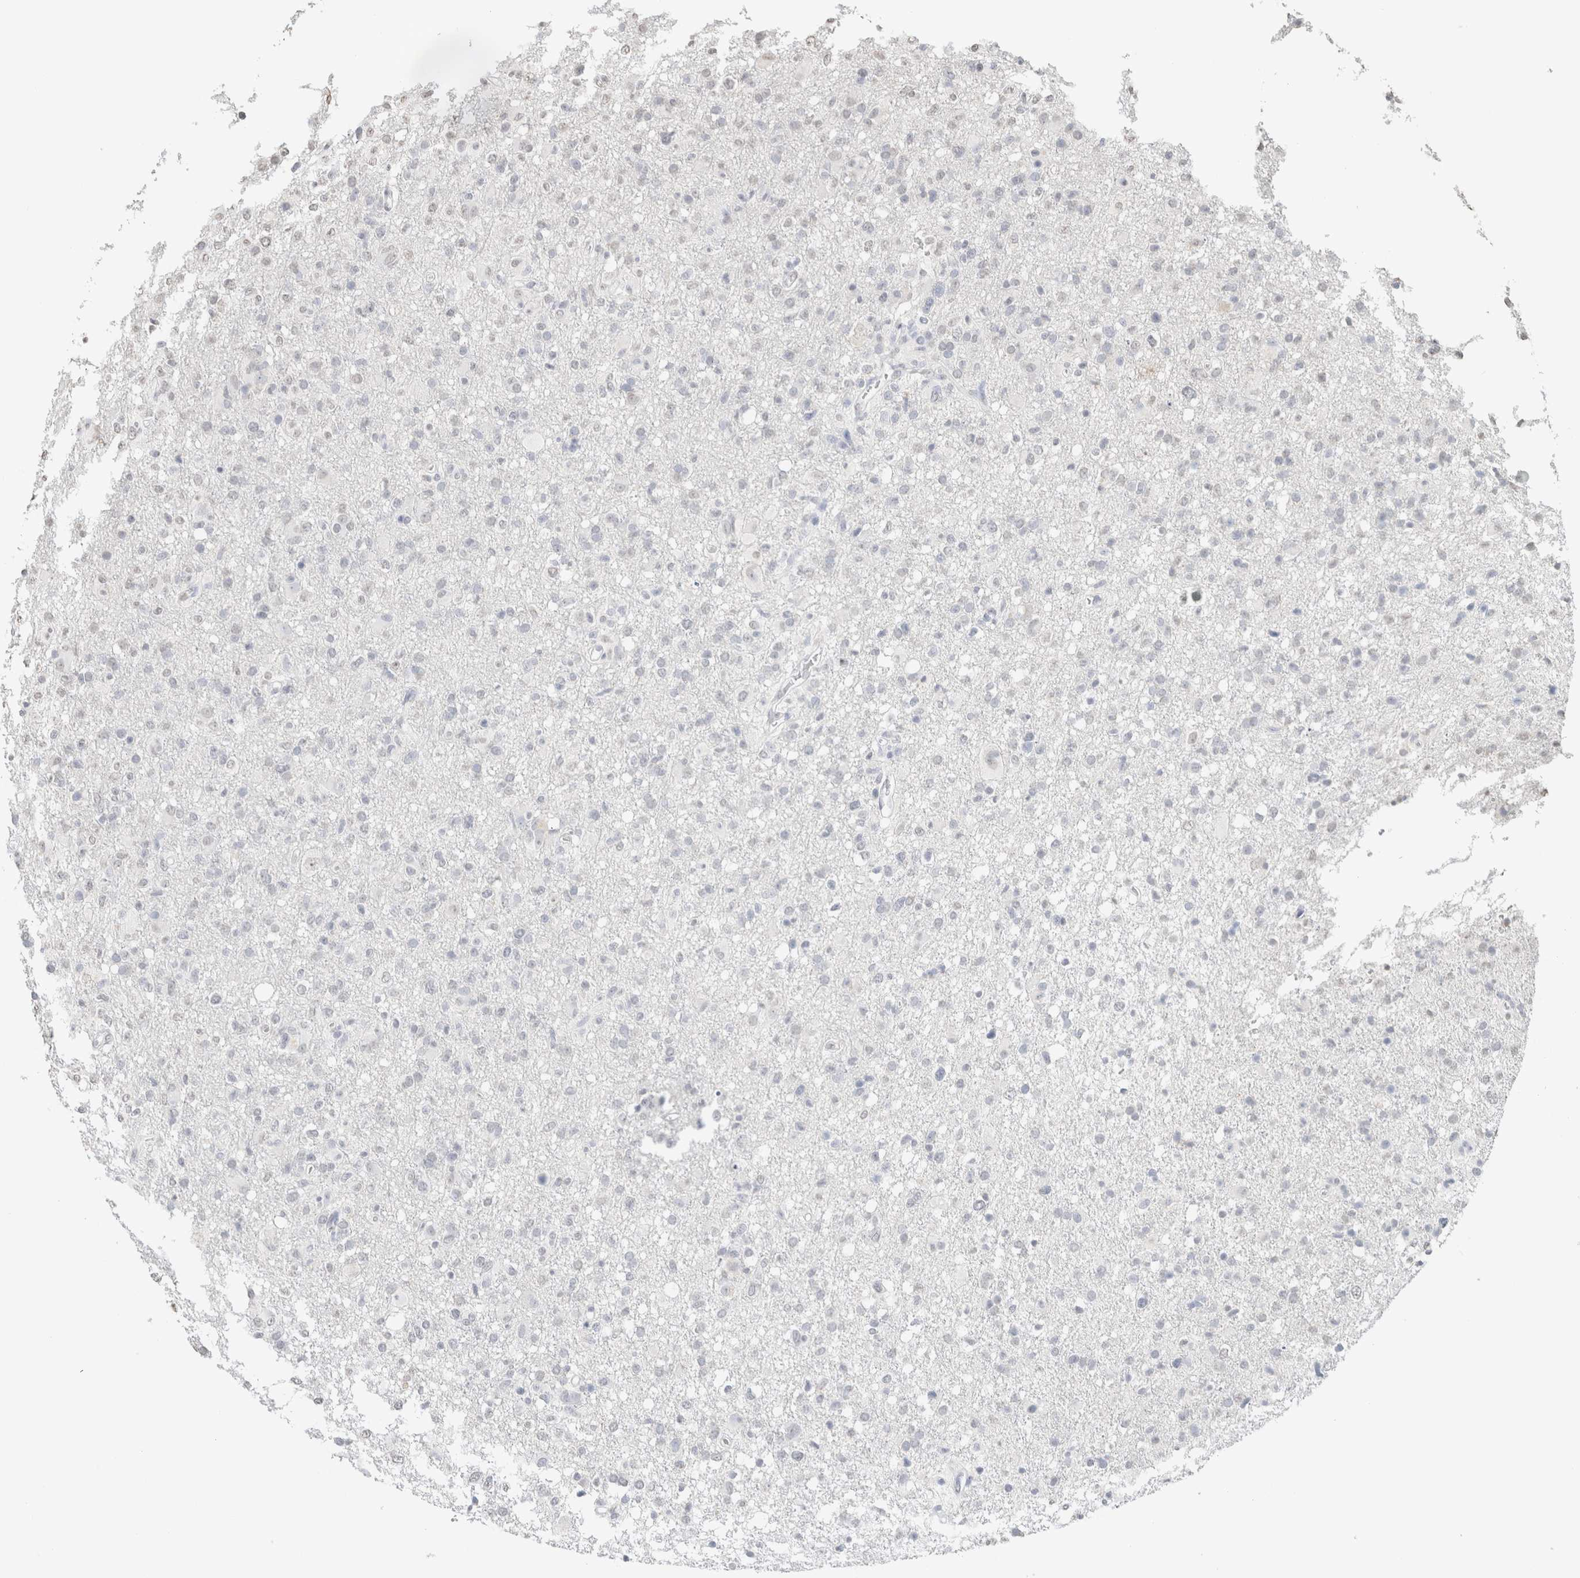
{"staining": {"intensity": "negative", "quantity": "none", "location": "none"}, "tissue": "glioma", "cell_type": "Tumor cells", "image_type": "cancer", "snomed": [{"axis": "morphology", "description": "Glioma, malignant, High grade"}, {"axis": "topography", "description": "Brain"}], "caption": "Tumor cells are negative for protein expression in human malignant glioma (high-grade). (DAB (3,3'-diaminobenzidine) immunohistochemistry (IHC) with hematoxylin counter stain).", "gene": "CD80", "patient": {"sex": "female", "age": 57}}